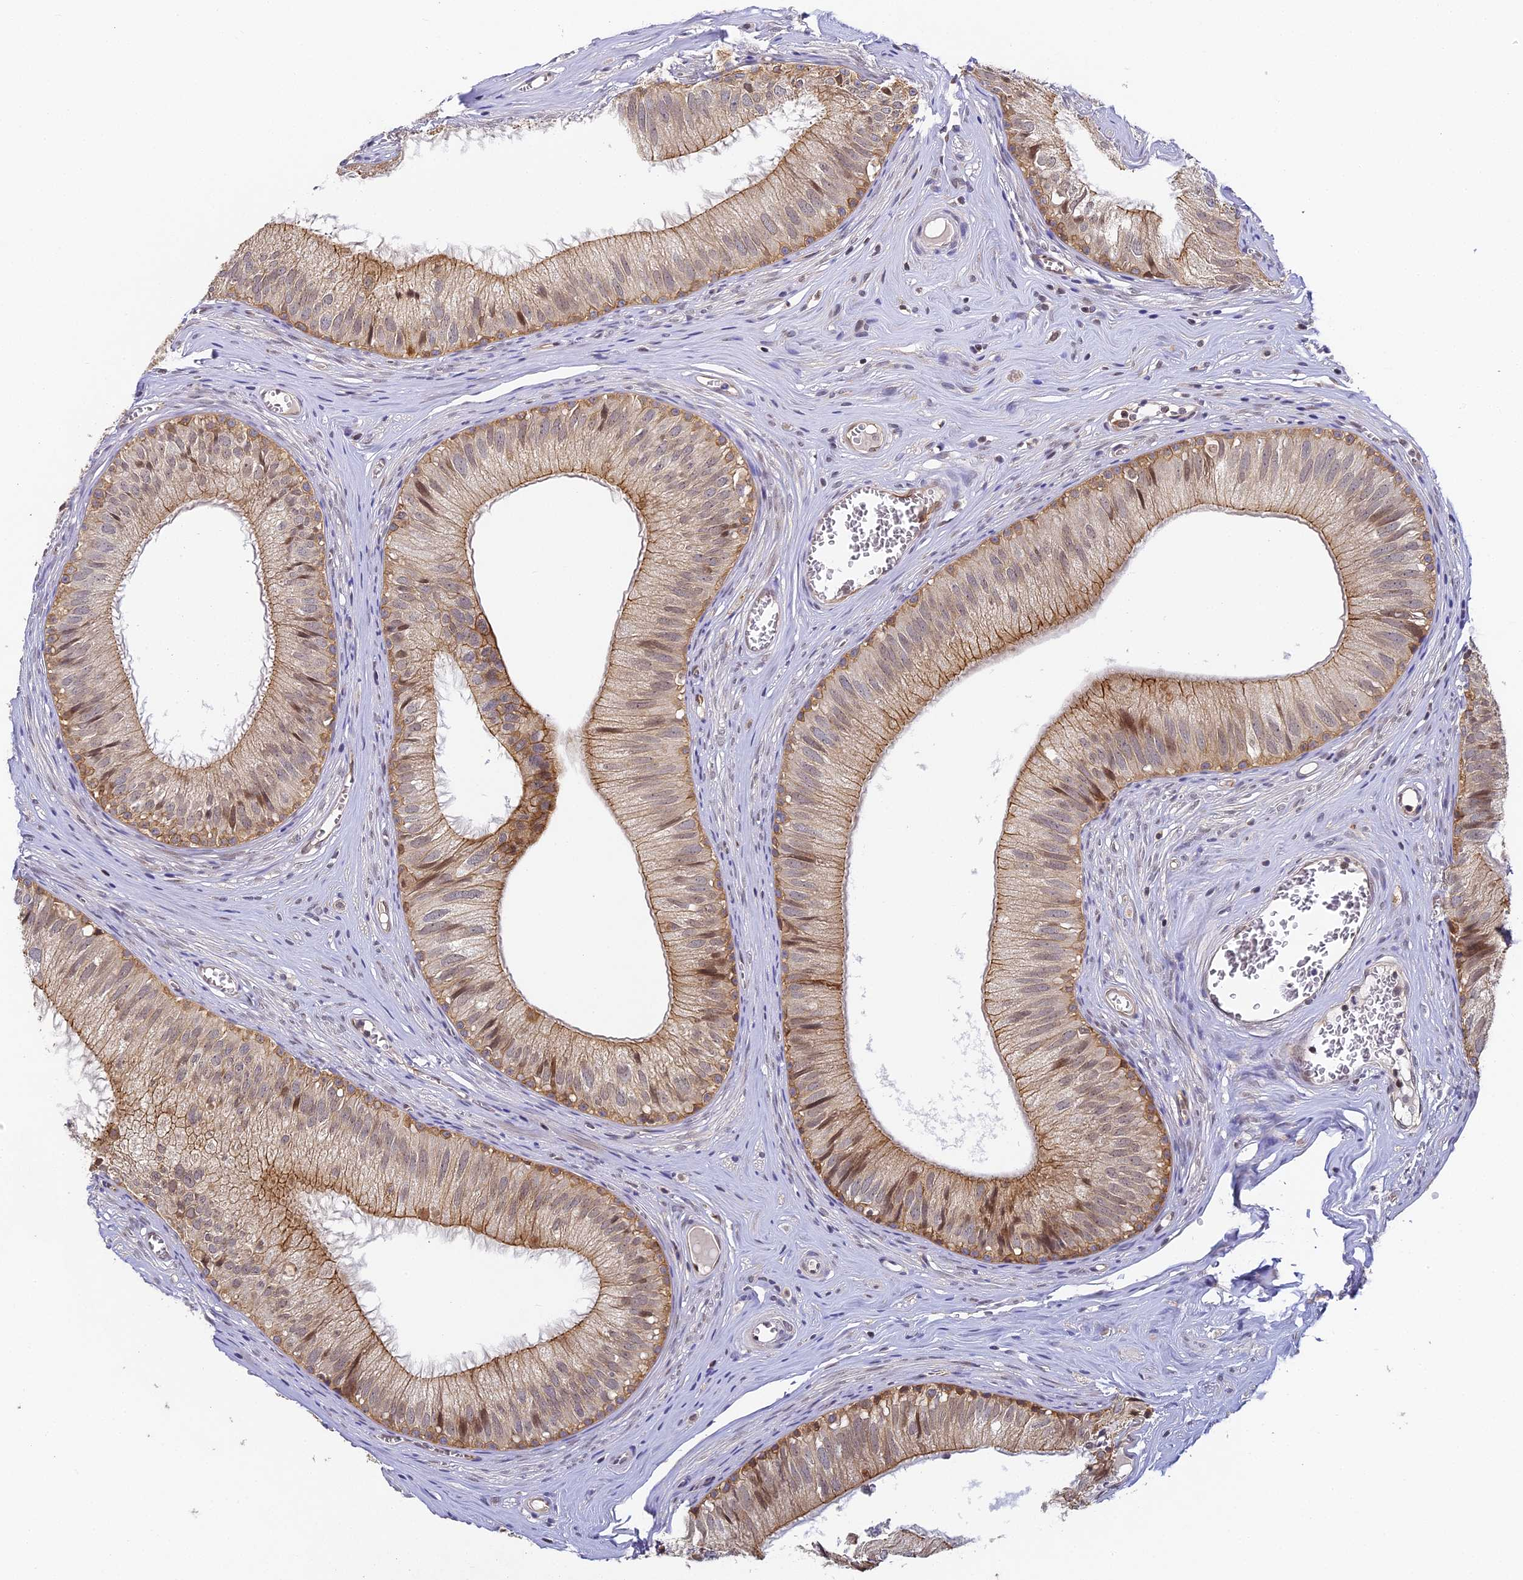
{"staining": {"intensity": "strong", "quantity": "25%-75%", "location": "cytoplasmic/membranous"}, "tissue": "epididymis", "cell_type": "Glandular cells", "image_type": "normal", "snomed": [{"axis": "morphology", "description": "Normal tissue, NOS"}, {"axis": "topography", "description": "Epididymis"}], "caption": "DAB (3,3'-diaminobenzidine) immunohistochemical staining of benign human epididymis reveals strong cytoplasmic/membranous protein positivity in about 25%-75% of glandular cells.", "gene": "DNAAF10", "patient": {"sex": "male", "age": 36}}